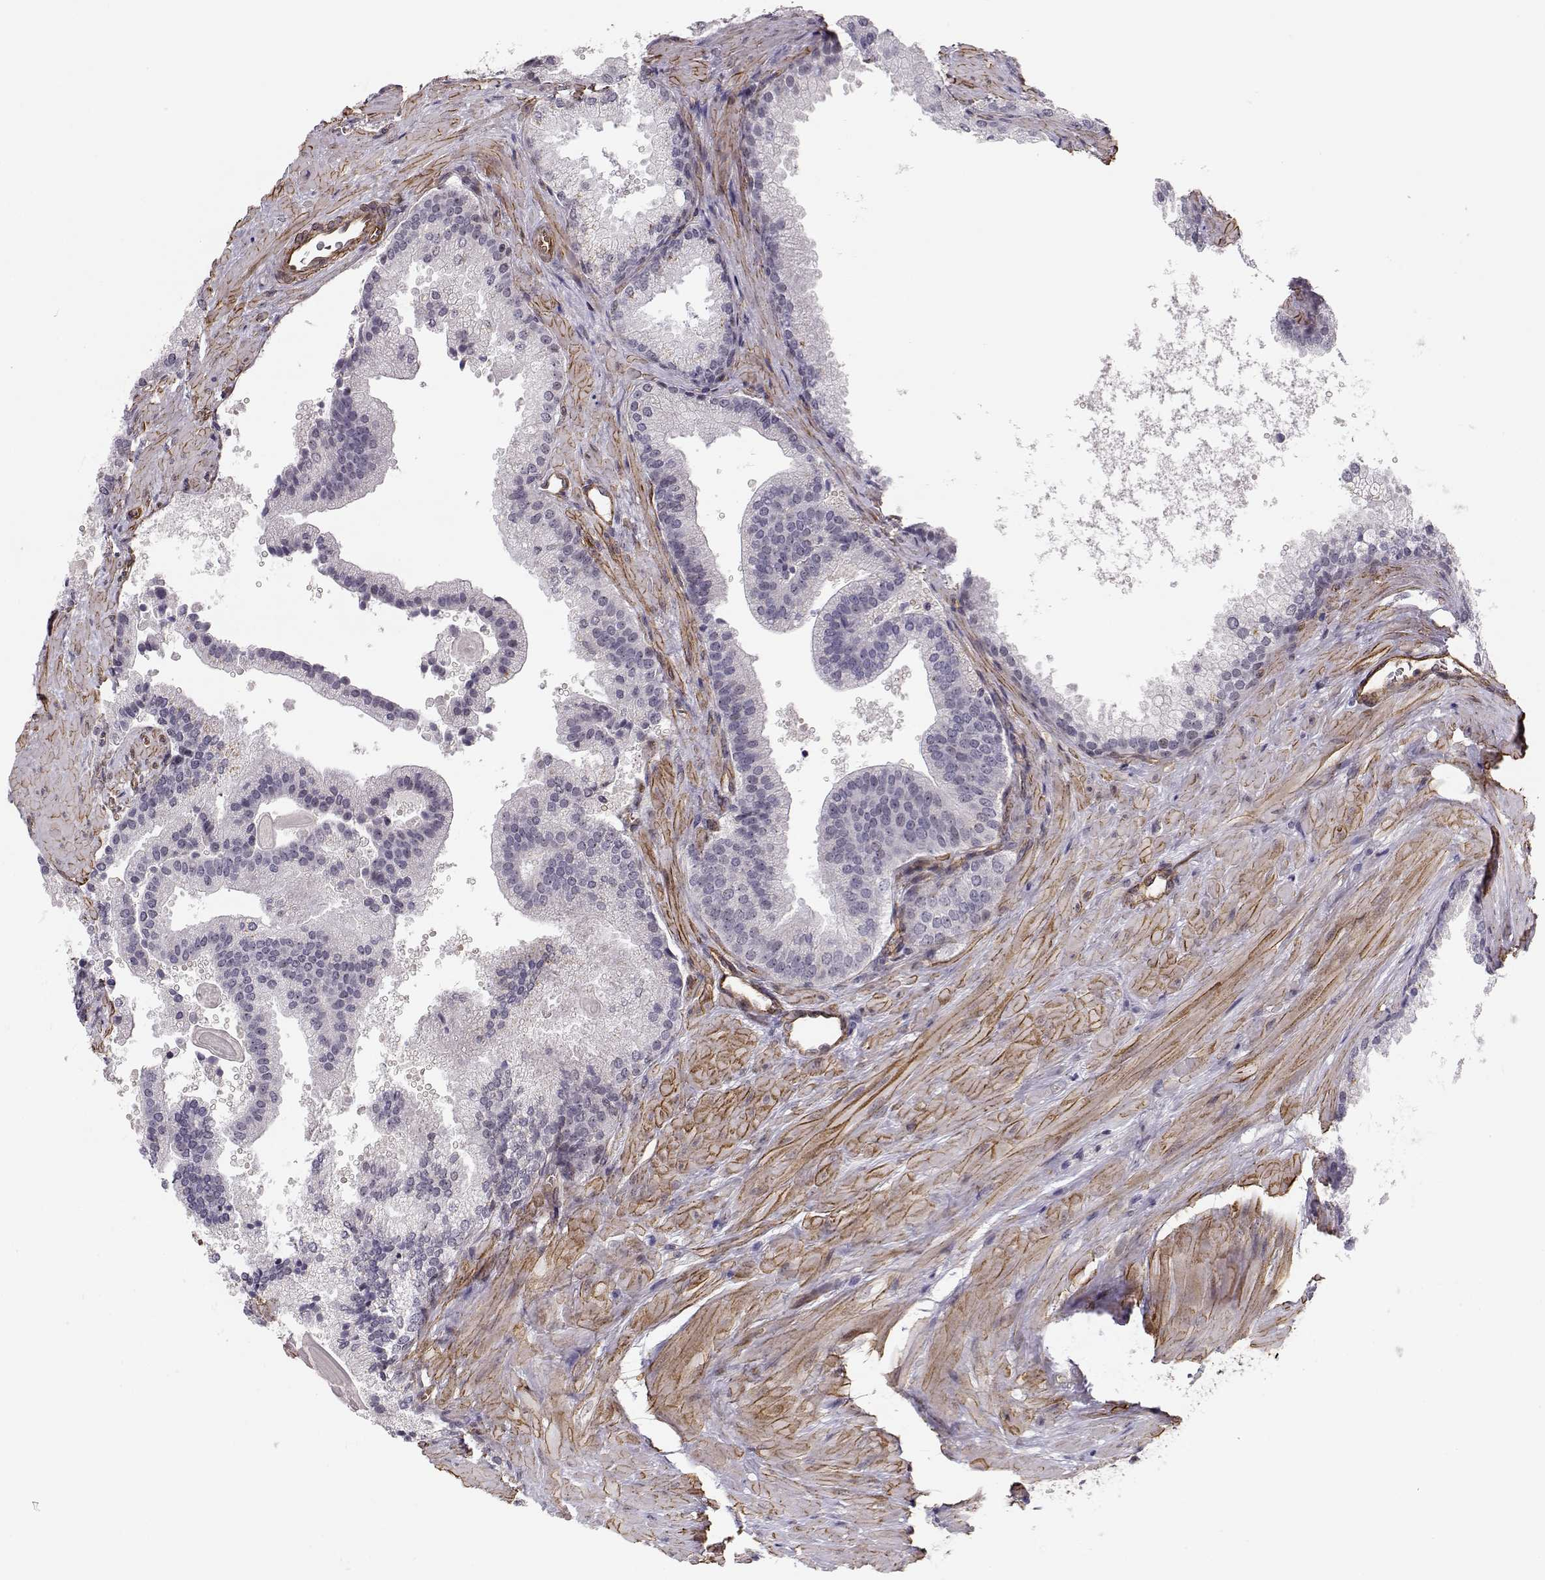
{"staining": {"intensity": "negative", "quantity": "none", "location": "none"}, "tissue": "prostate cancer", "cell_type": "Tumor cells", "image_type": "cancer", "snomed": [{"axis": "morphology", "description": "Adenocarcinoma, Low grade"}, {"axis": "topography", "description": "Prostate"}], "caption": "Tumor cells show no significant protein expression in prostate adenocarcinoma (low-grade).", "gene": "CIR1", "patient": {"sex": "male", "age": 56}}